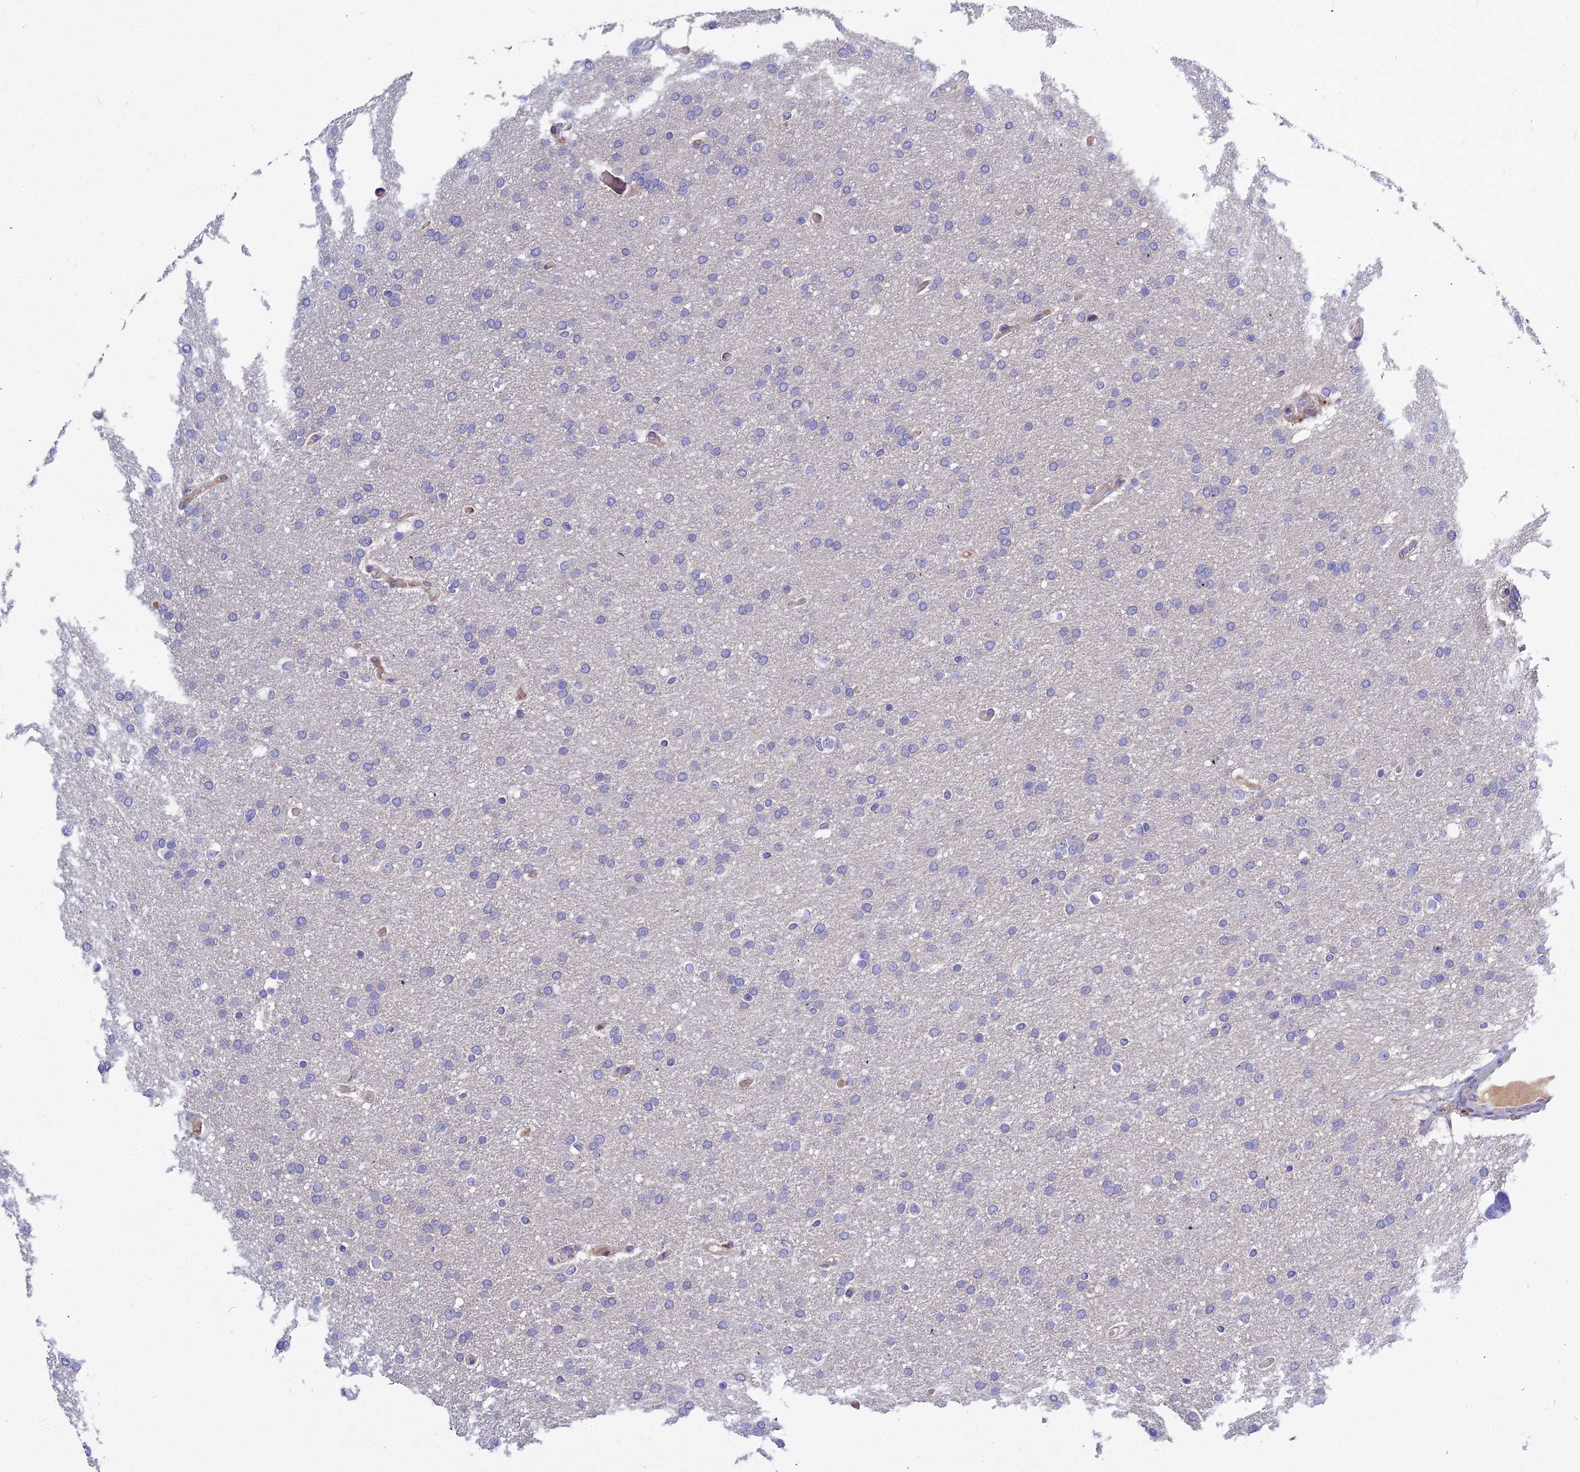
{"staining": {"intensity": "negative", "quantity": "none", "location": "none"}, "tissue": "glioma", "cell_type": "Tumor cells", "image_type": "cancer", "snomed": [{"axis": "morphology", "description": "Glioma, malignant, High grade"}, {"axis": "topography", "description": "Cerebral cortex"}], "caption": "This is a micrograph of immunohistochemistry (IHC) staining of glioma, which shows no staining in tumor cells. (Stains: DAB immunohistochemistry with hematoxylin counter stain, Microscopy: brightfield microscopy at high magnification).", "gene": "DMRTA1", "patient": {"sex": "female", "age": 36}}